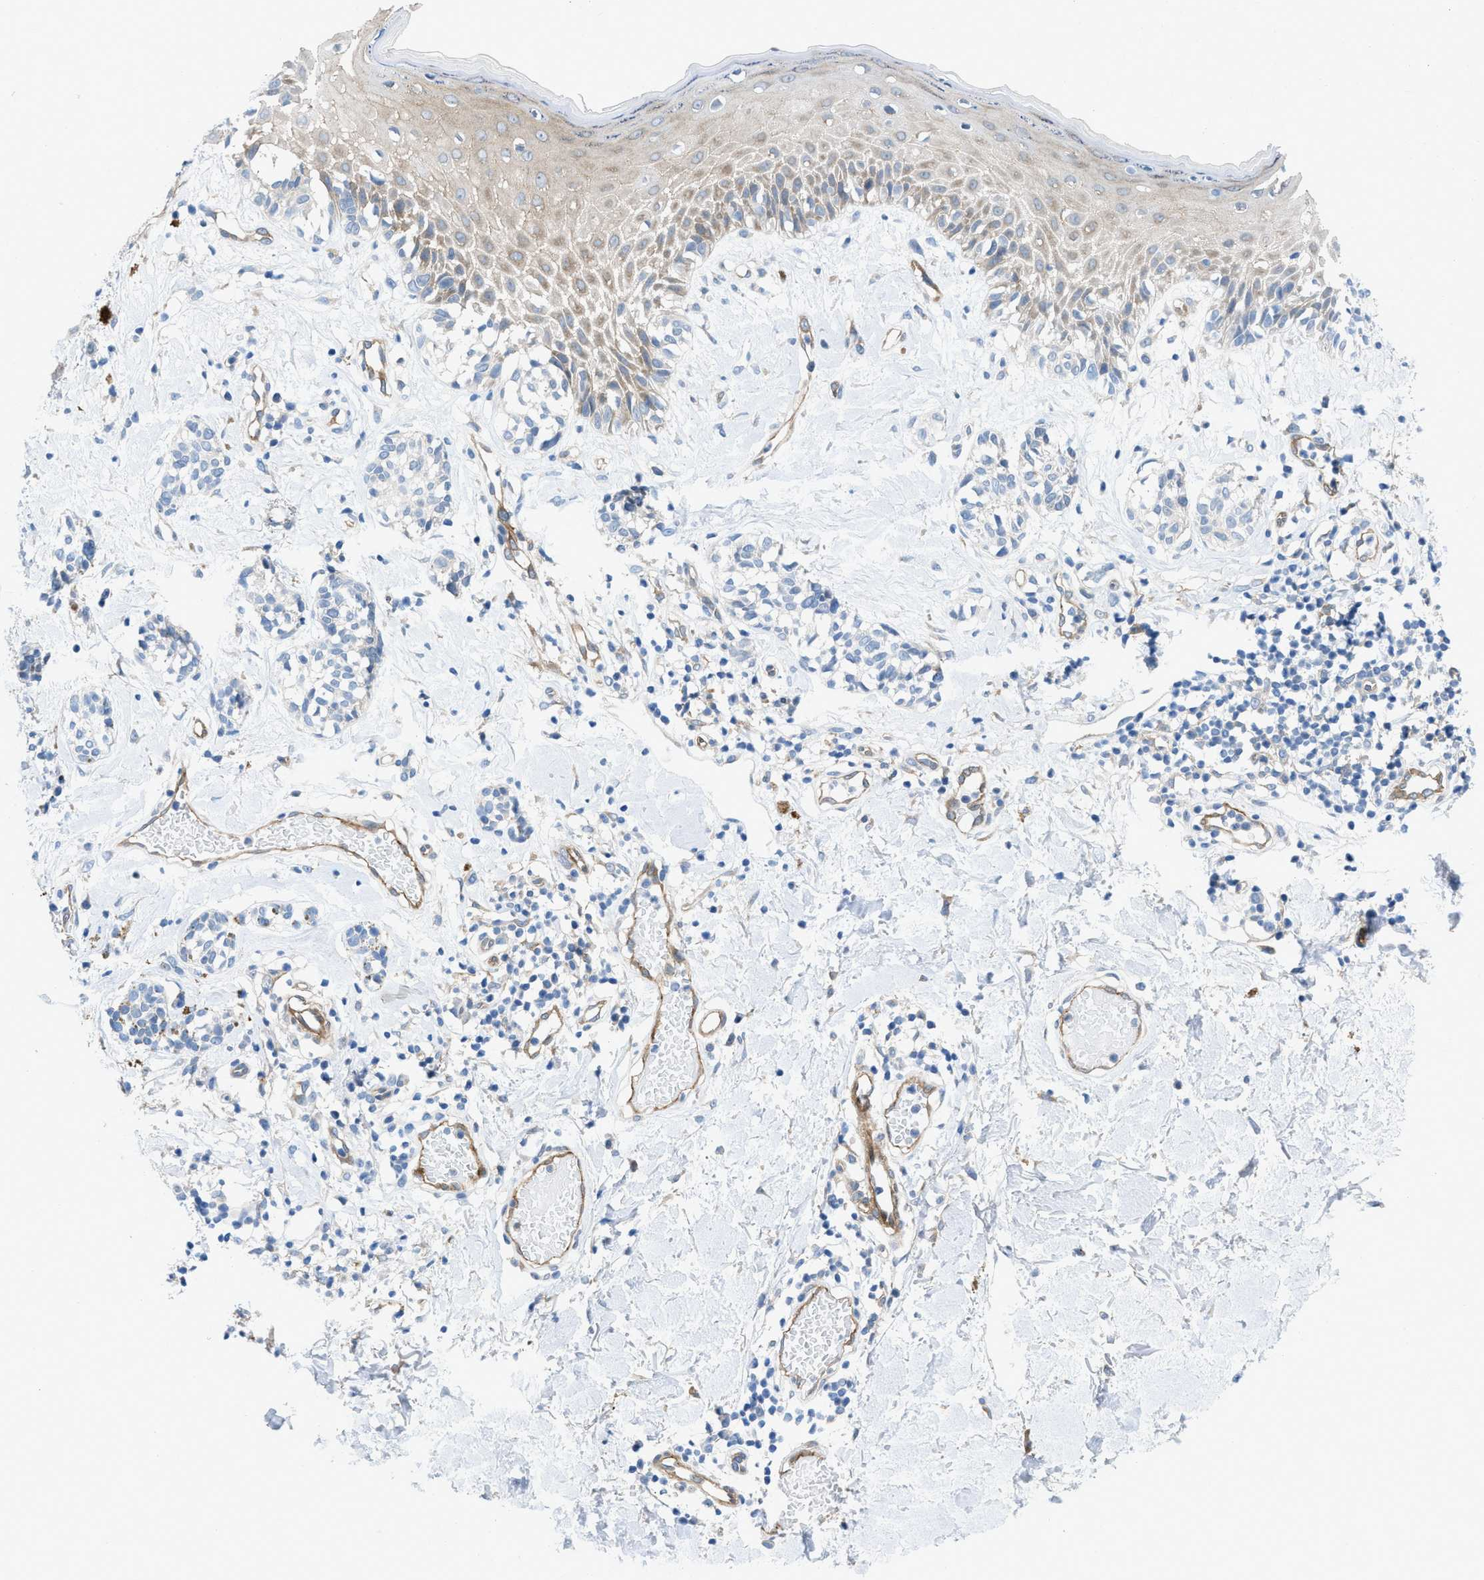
{"staining": {"intensity": "negative", "quantity": "none", "location": "none"}, "tissue": "melanoma", "cell_type": "Tumor cells", "image_type": "cancer", "snomed": [{"axis": "morphology", "description": "Malignant melanoma, NOS"}, {"axis": "topography", "description": "Skin"}], "caption": "This is a micrograph of immunohistochemistry staining of melanoma, which shows no positivity in tumor cells.", "gene": "PDLIM5", "patient": {"sex": "male", "age": 64}}